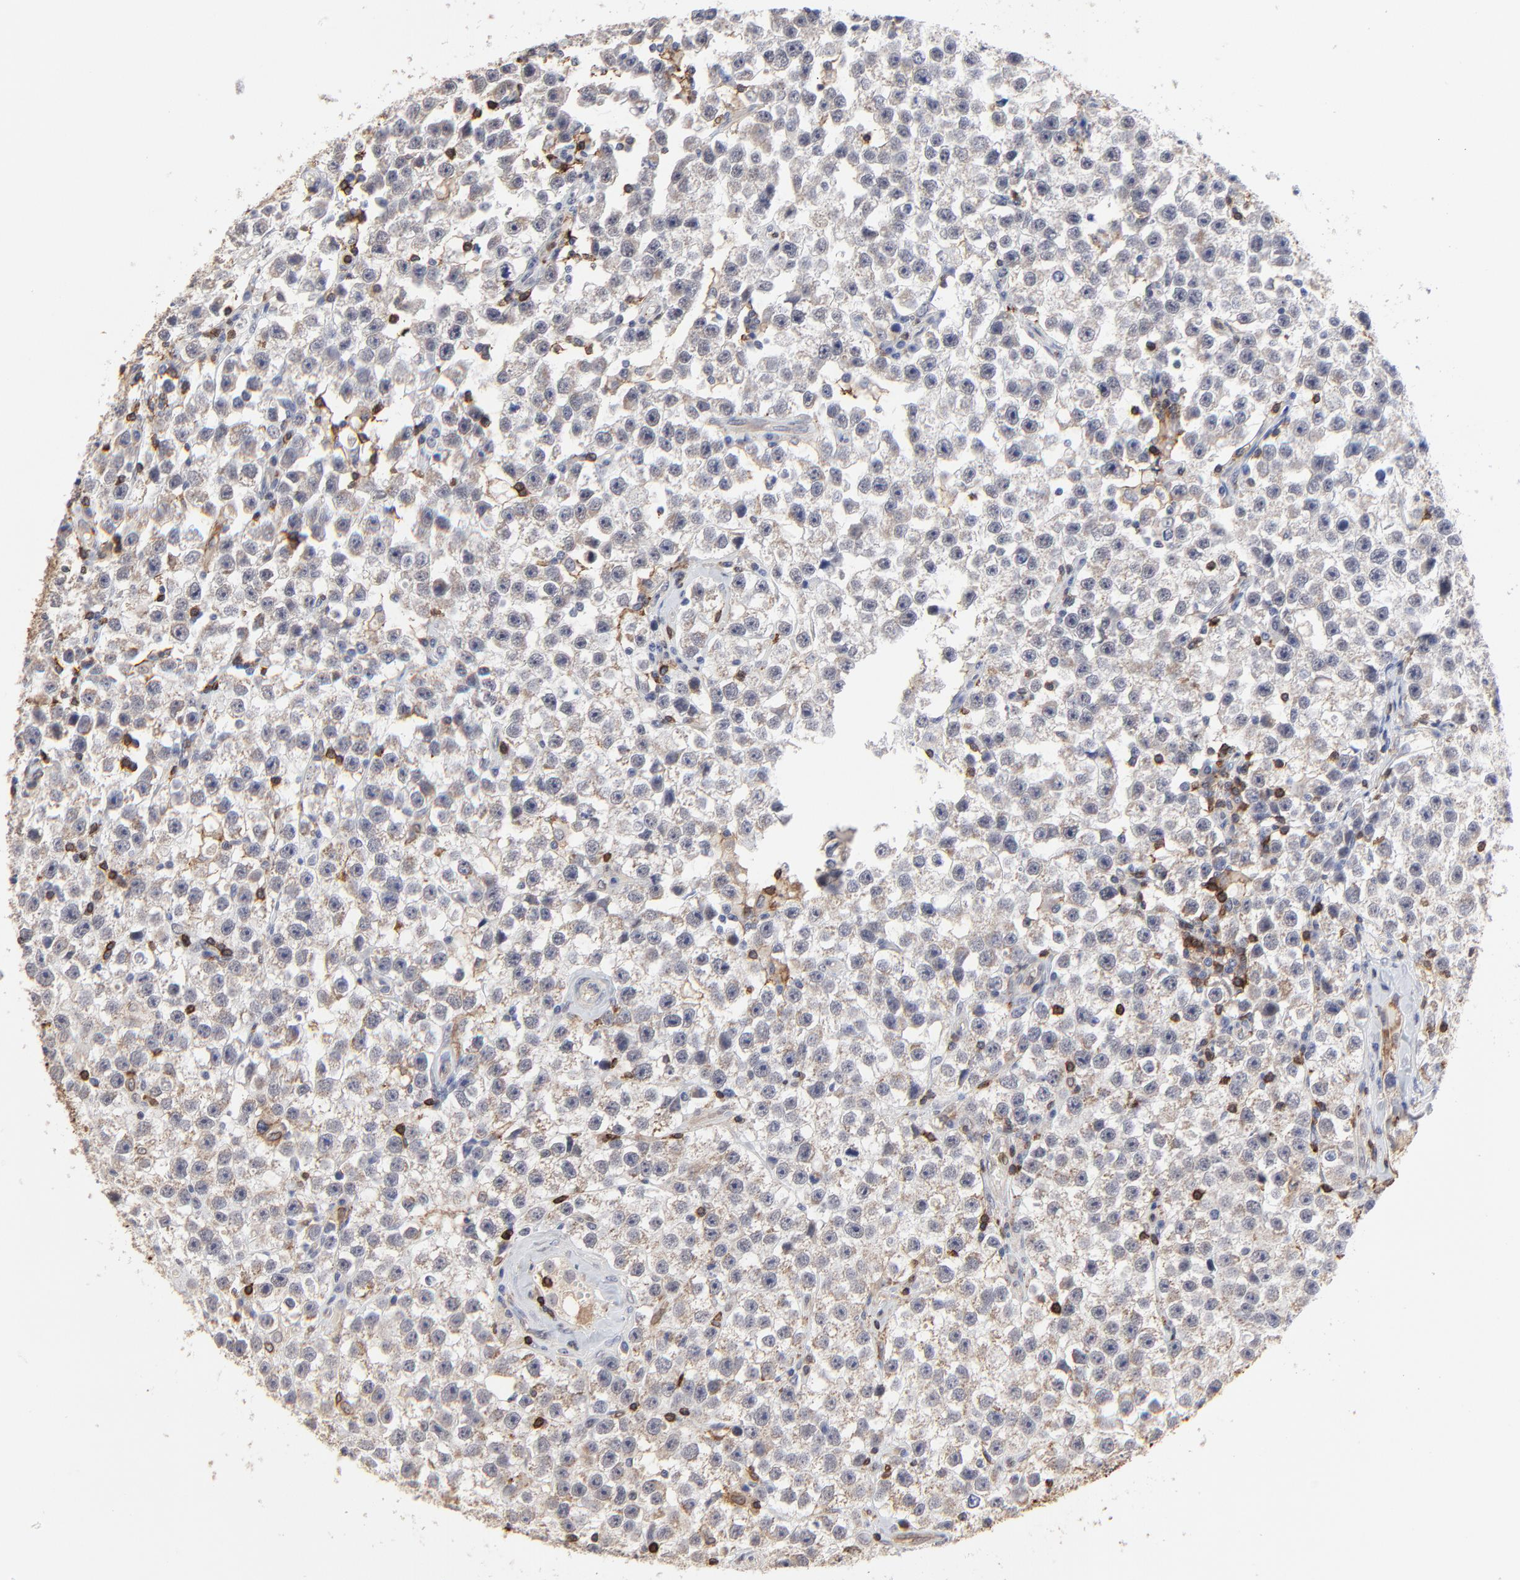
{"staining": {"intensity": "negative", "quantity": "none", "location": "none"}, "tissue": "testis cancer", "cell_type": "Tumor cells", "image_type": "cancer", "snomed": [{"axis": "morphology", "description": "Seminoma, NOS"}, {"axis": "topography", "description": "Testis"}], "caption": "Histopathology image shows no significant protein positivity in tumor cells of testis cancer. The staining is performed using DAB (3,3'-diaminobenzidine) brown chromogen with nuclei counter-stained in using hematoxylin.", "gene": "SLC6A14", "patient": {"sex": "male", "age": 32}}